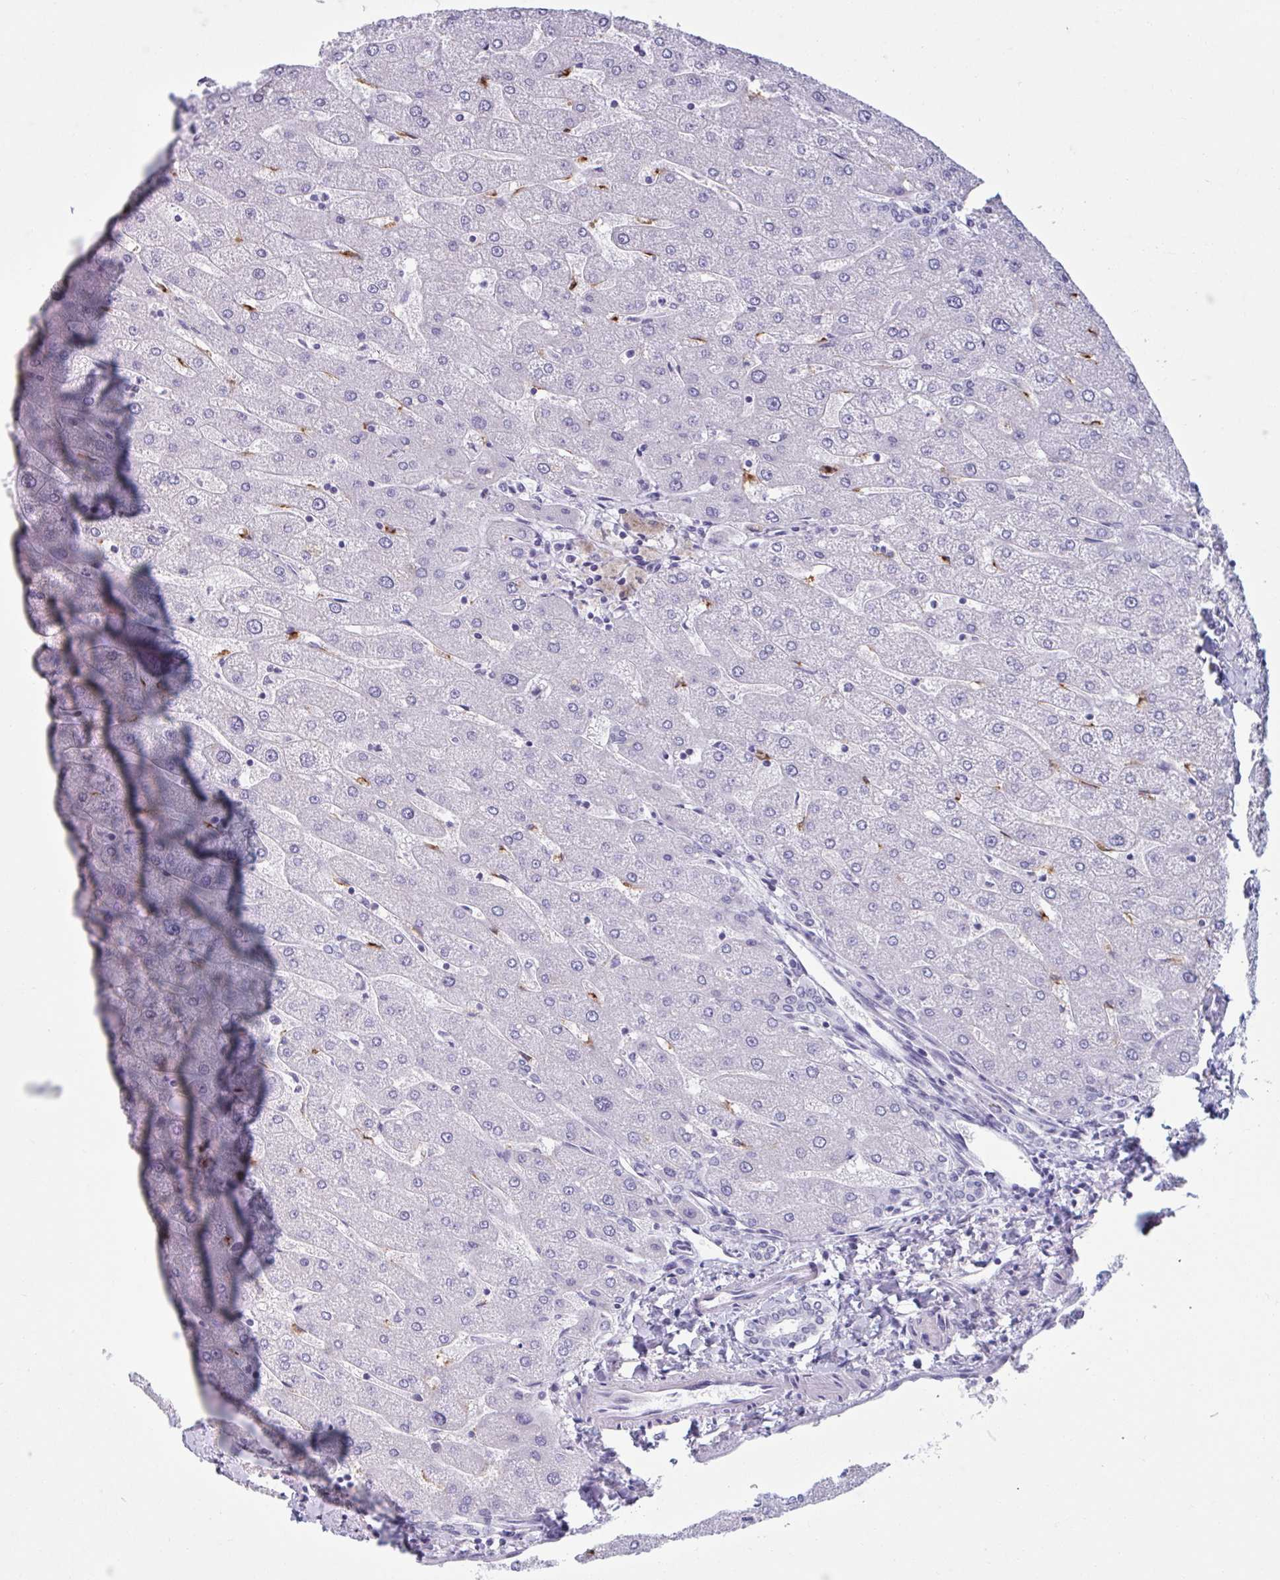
{"staining": {"intensity": "negative", "quantity": "none", "location": "none"}, "tissue": "liver", "cell_type": "Cholangiocytes", "image_type": "normal", "snomed": [{"axis": "morphology", "description": "Normal tissue, NOS"}, {"axis": "topography", "description": "Liver"}], "caption": "A photomicrograph of human liver is negative for staining in cholangiocytes. (DAB (3,3'-diaminobenzidine) immunohistochemistry (IHC) visualized using brightfield microscopy, high magnification).", "gene": "MSMB", "patient": {"sex": "male", "age": 67}}